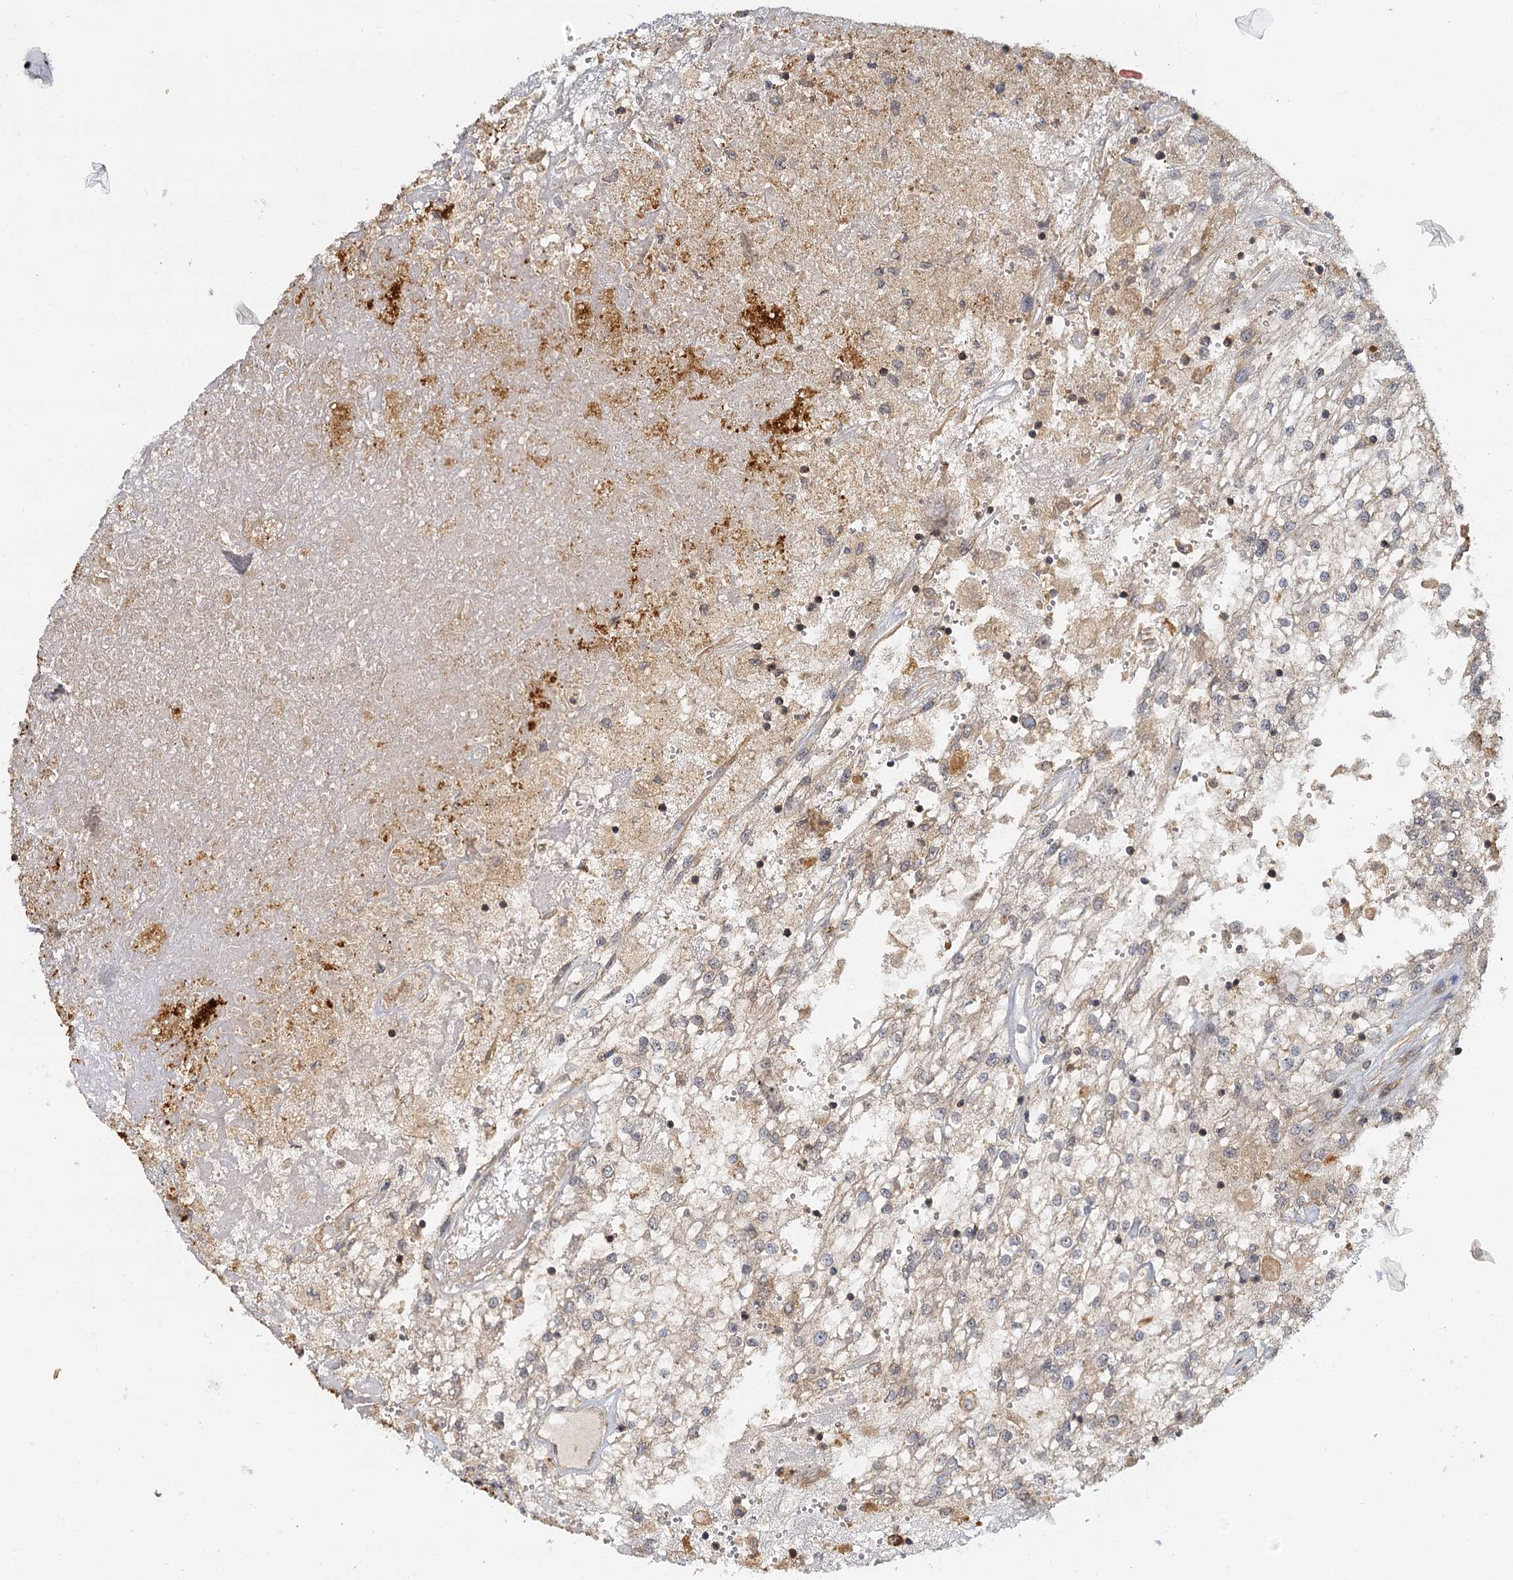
{"staining": {"intensity": "weak", "quantity": "<25%", "location": "cytoplasmic/membranous"}, "tissue": "renal cancer", "cell_type": "Tumor cells", "image_type": "cancer", "snomed": [{"axis": "morphology", "description": "Adenocarcinoma, NOS"}, {"axis": "topography", "description": "Kidney"}], "caption": "Human renal cancer stained for a protein using IHC shows no positivity in tumor cells.", "gene": "ZNF549", "patient": {"sex": "female", "age": 52}}